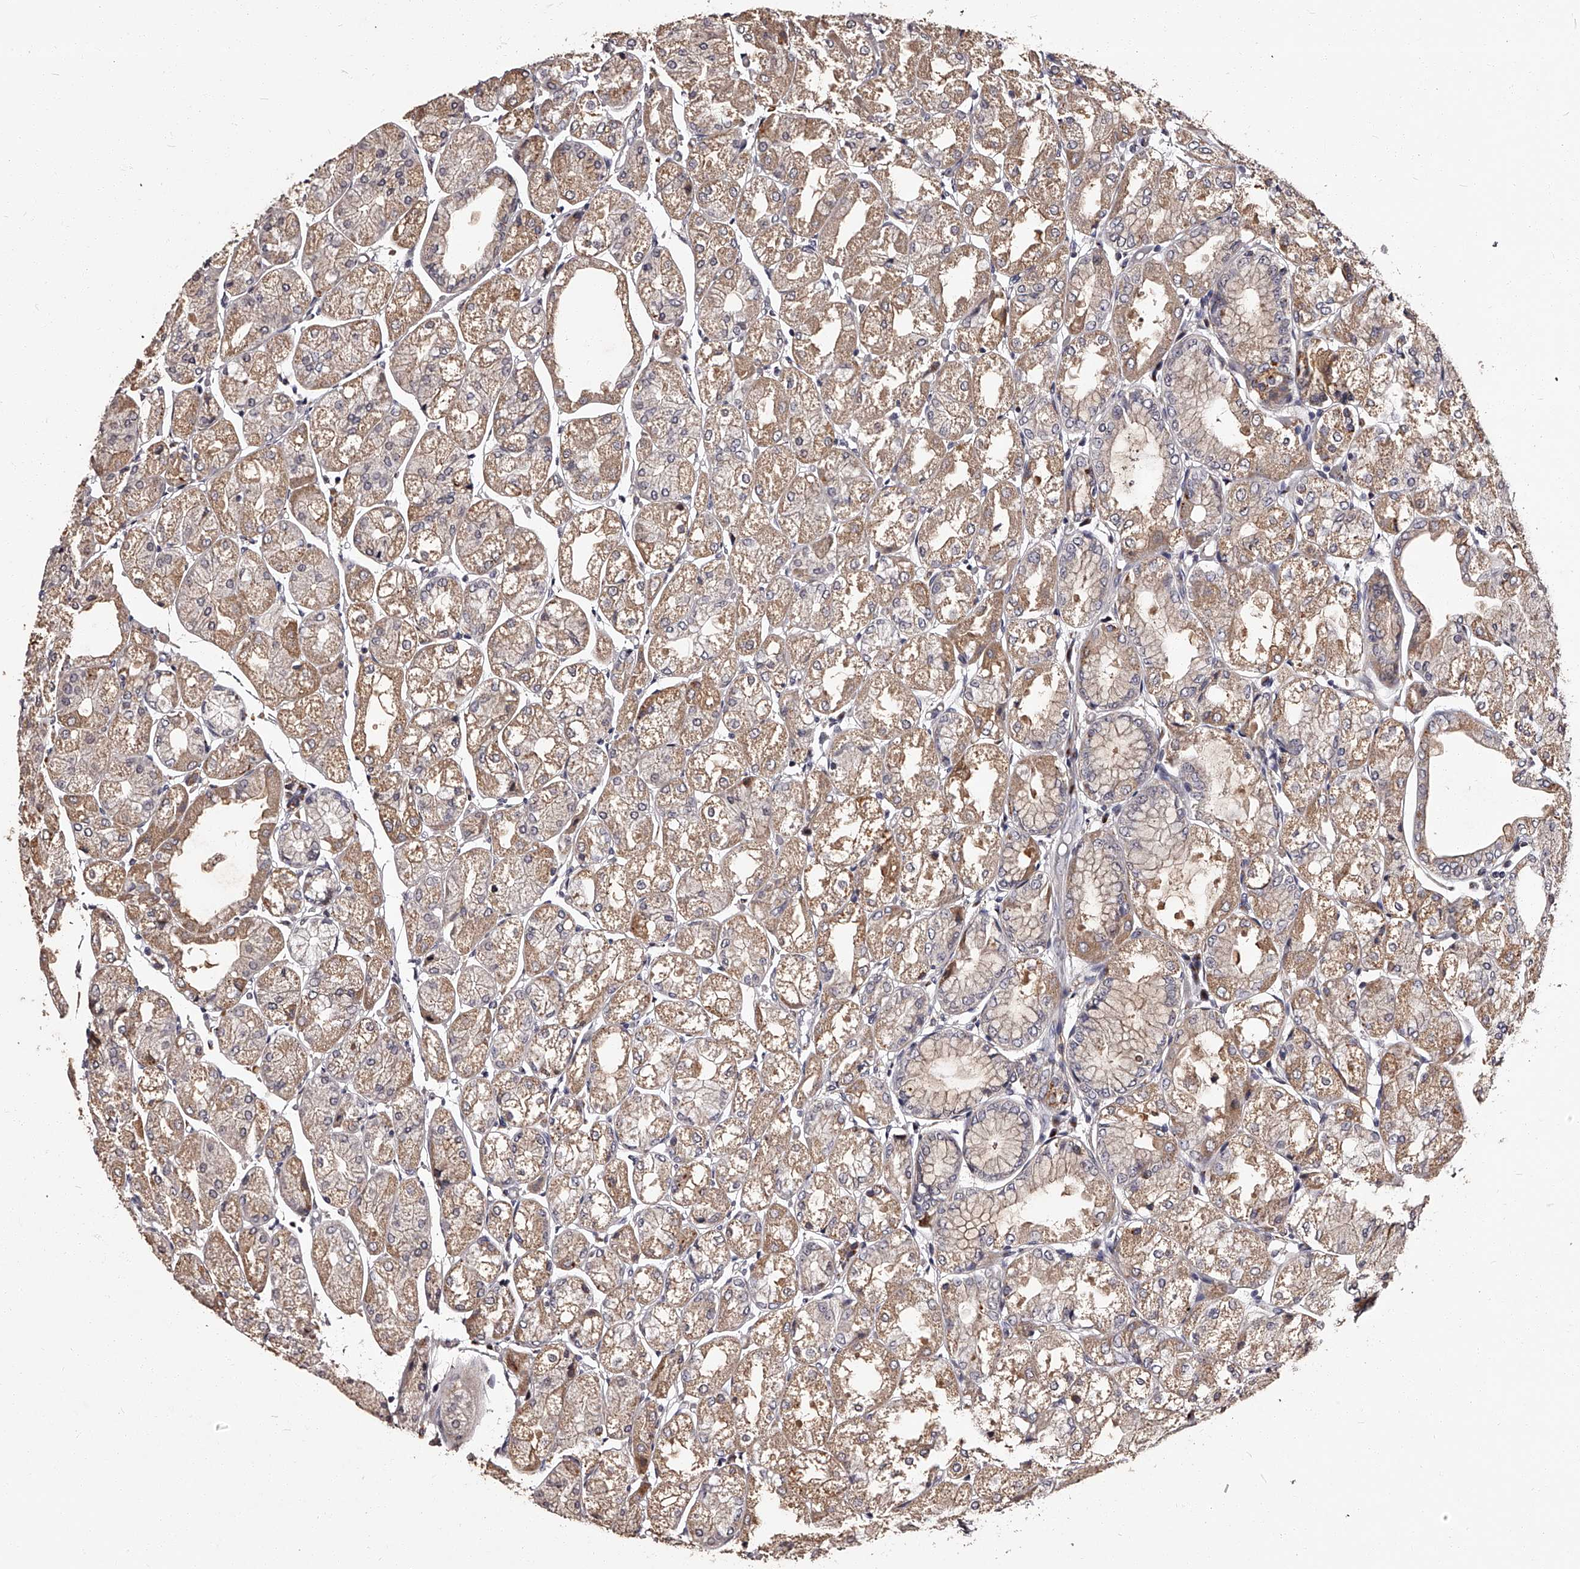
{"staining": {"intensity": "moderate", "quantity": ">75%", "location": "cytoplasmic/membranous"}, "tissue": "stomach", "cell_type": "Glandular cells", "image_type": "normal", "snomed": [{"axis": "morphology", "description": "Normal tissue, NOS"}, {"axis": "topography", "description": "Stomach, upper"}], "caption": "Immunohistochemical staining of benign stomach shows medium levels of moderate cytoplasmic/membranous staining in approximately >75% of glandular cells. The staining was performed using DAB, with brown indicating positive protein expression. Nuclei are stained blue with hematoxylin.", "gene": "RSC1A1", "patient": {"sex": "male", "age": 72}}